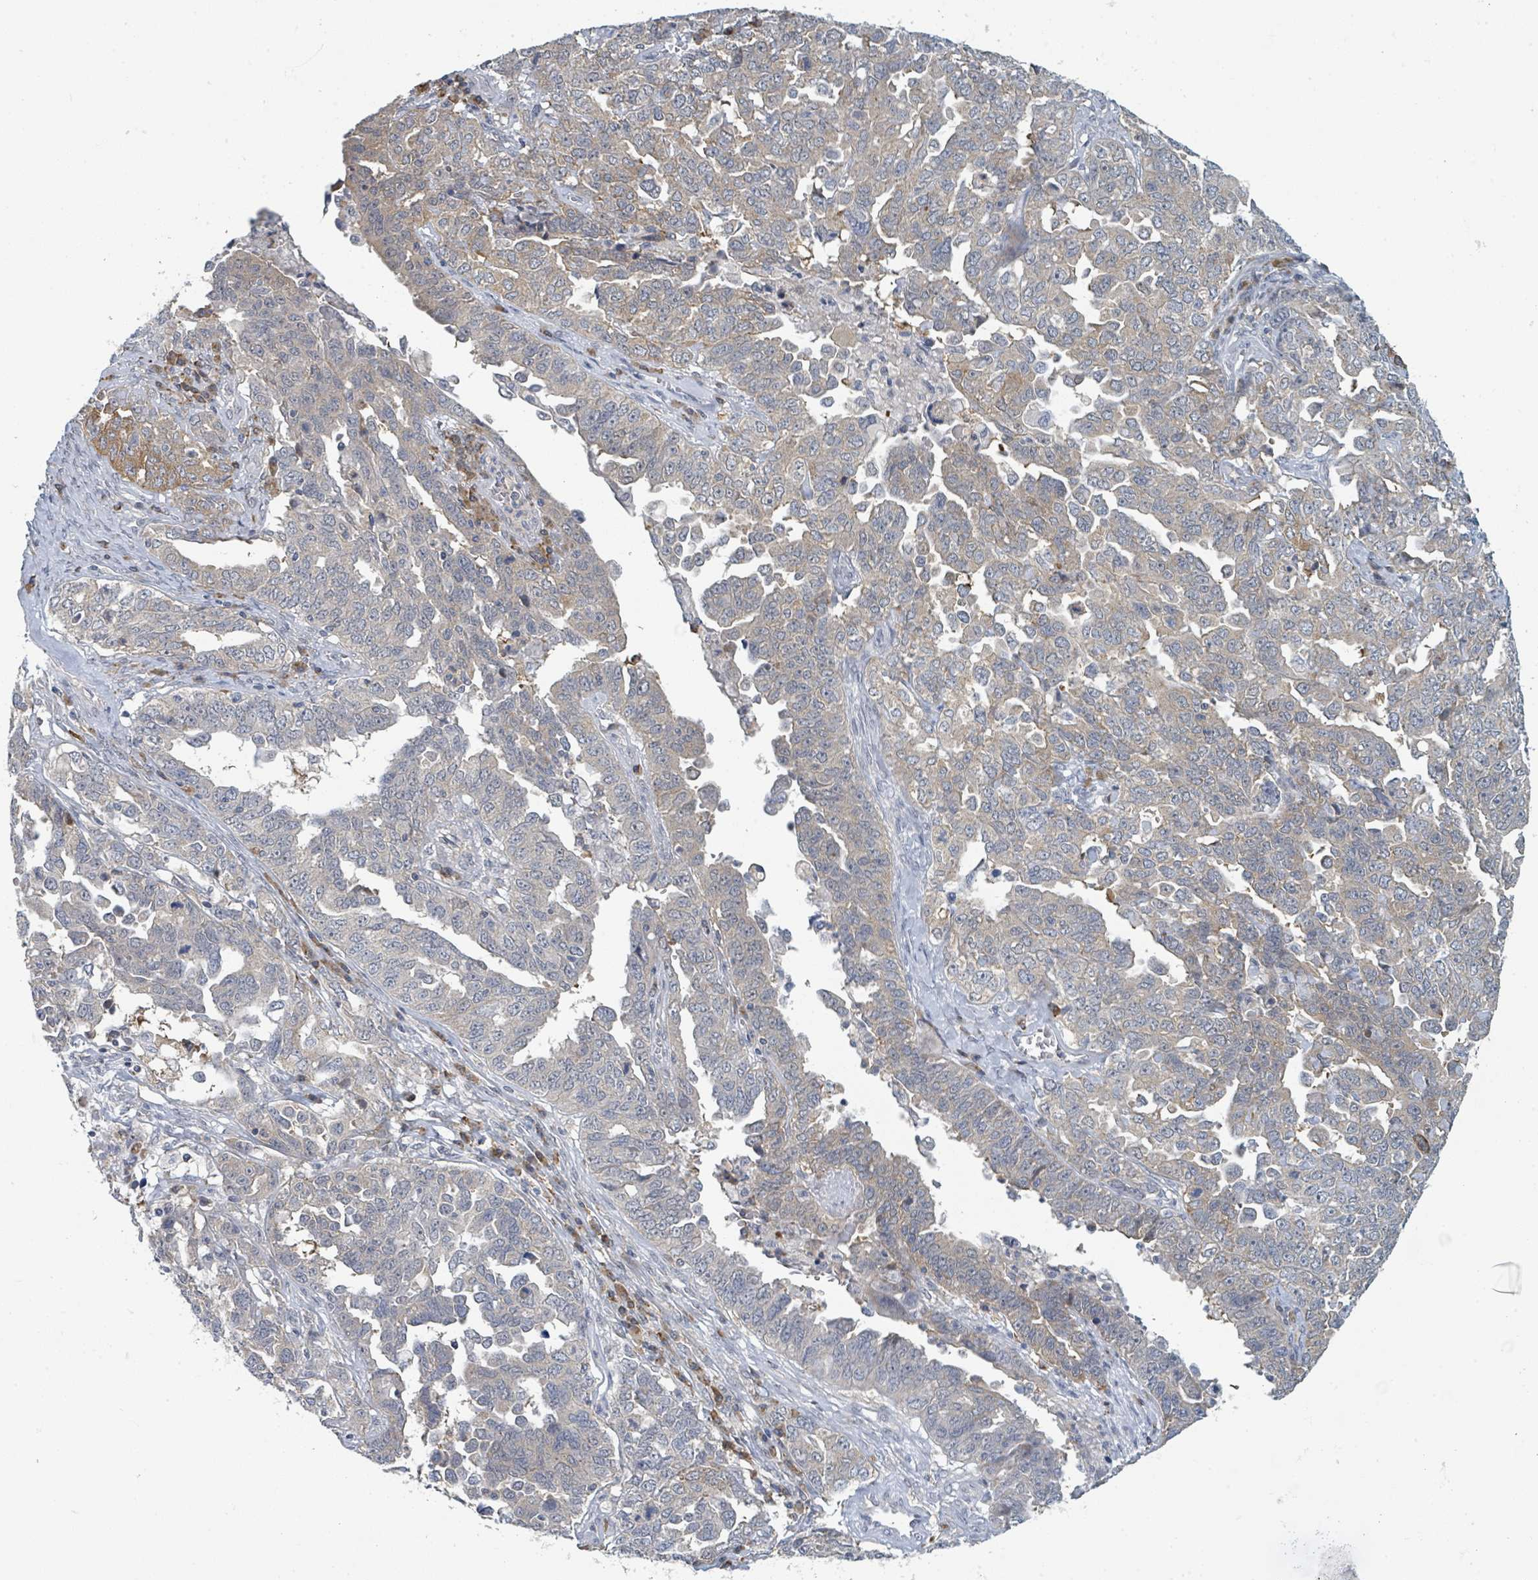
{"staining": {"intensity": "weak", "quantity": "25%-75%", "location": "cytoplasmic/membranous"}, "tissue": "ovarian cancer", "cell_type": "Tumor cells", "image_type": "cancer", "snomed": [{"axis": "morphology", "description": "Carcinoma, endometroid"}, {"axis": "topography", "description": "Ovary"}], "caption": "Protein staining of ovarian cancer tissue shows weak cytoplasmic/membranous positivity in about 25%-75% of tumor cells. (brown staining indicates protein expression, while blue staining denotes nuclei).", "gene": "ANKRD55", "patient": {"sex": "female", "age": 62}}